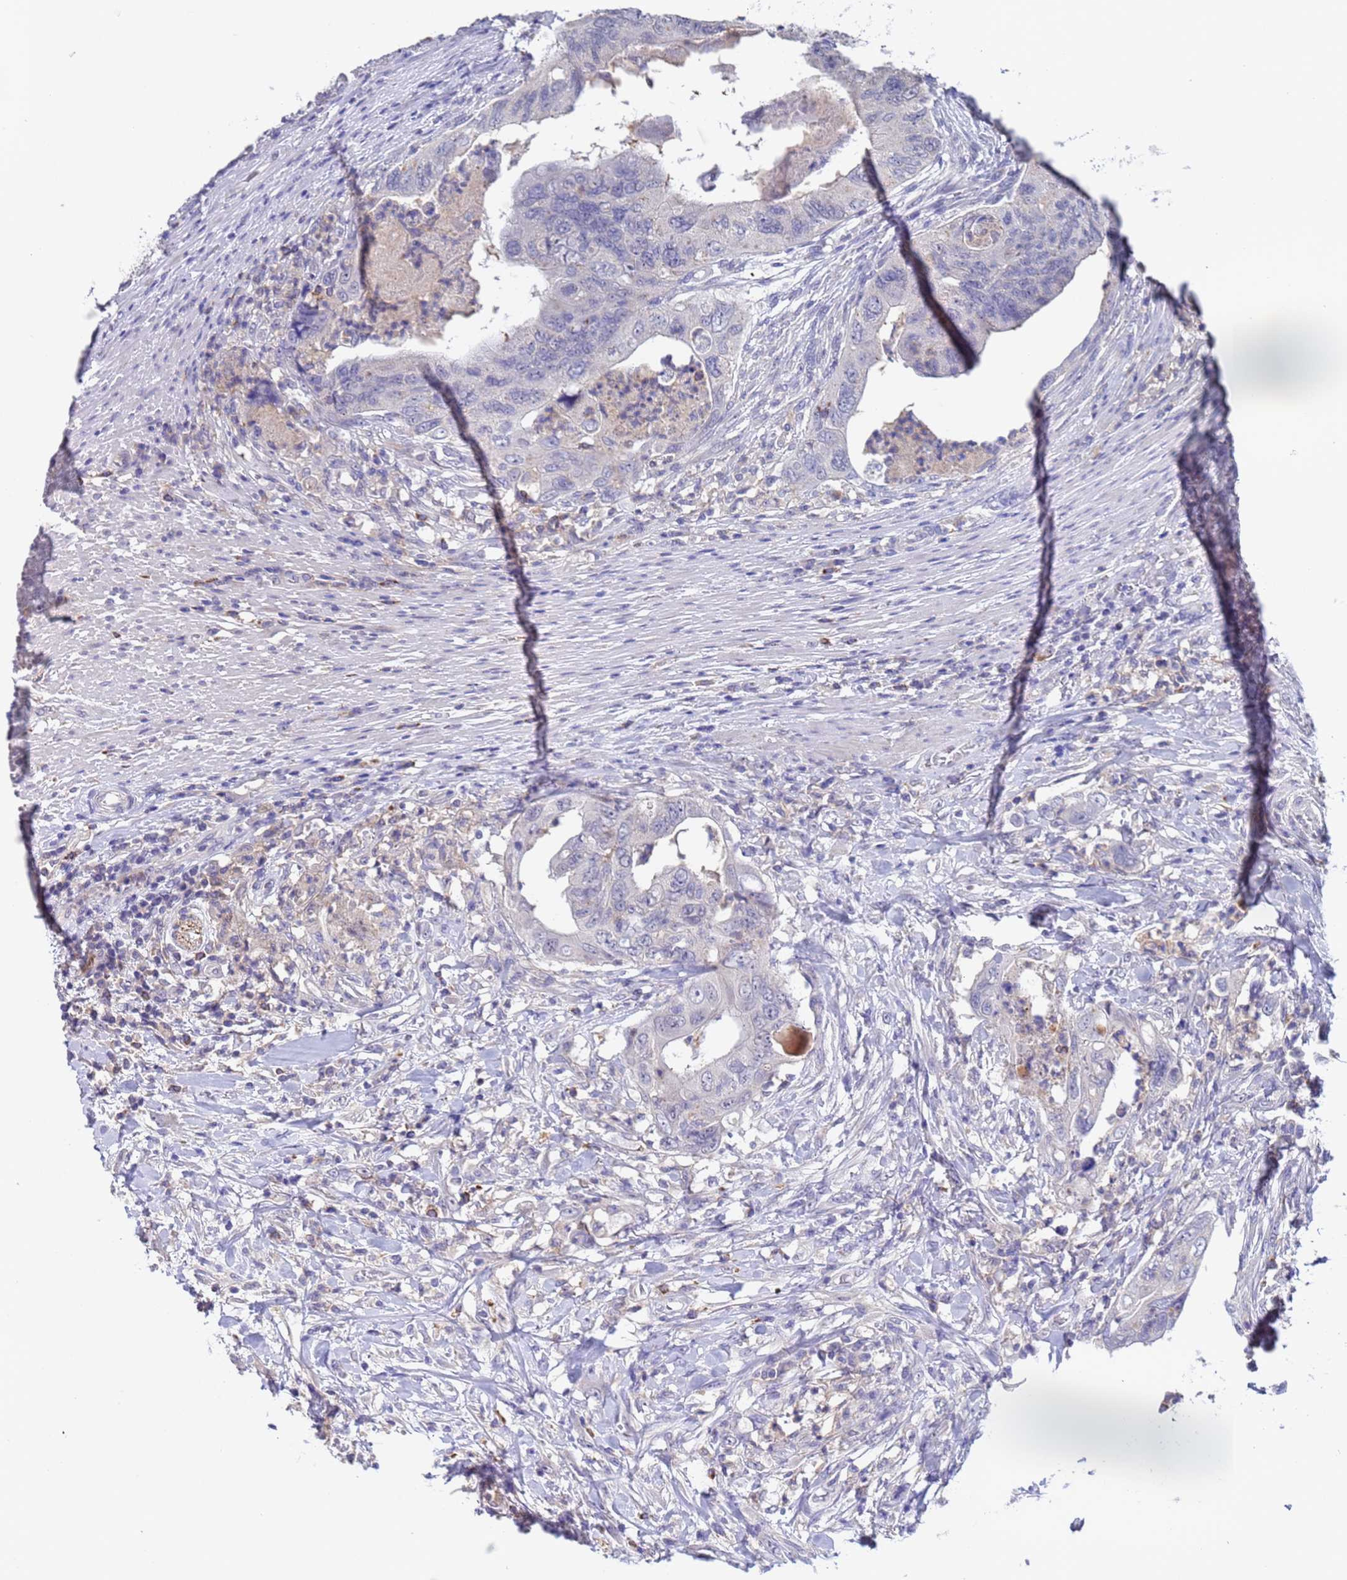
{"staining": {"intensity": "negative", "quantity": "none", "location": "none"}, "tissue": "colorectal cancer", "cell_type": "Tumor cells", "image_type": "cancer", "snomed": [{"axis": "morphology", "description": "Adenocarcinoma, NOS"}, {"axis": "topography", "description": "Rectum"}], "caption": "Immunohistochemical staining of human colorectal cancer (adenocarcinoma) exhibits no significant expression in tumor cells.", "gene": "ZNF248", "patient": {"sex": "male", "age": 63}}